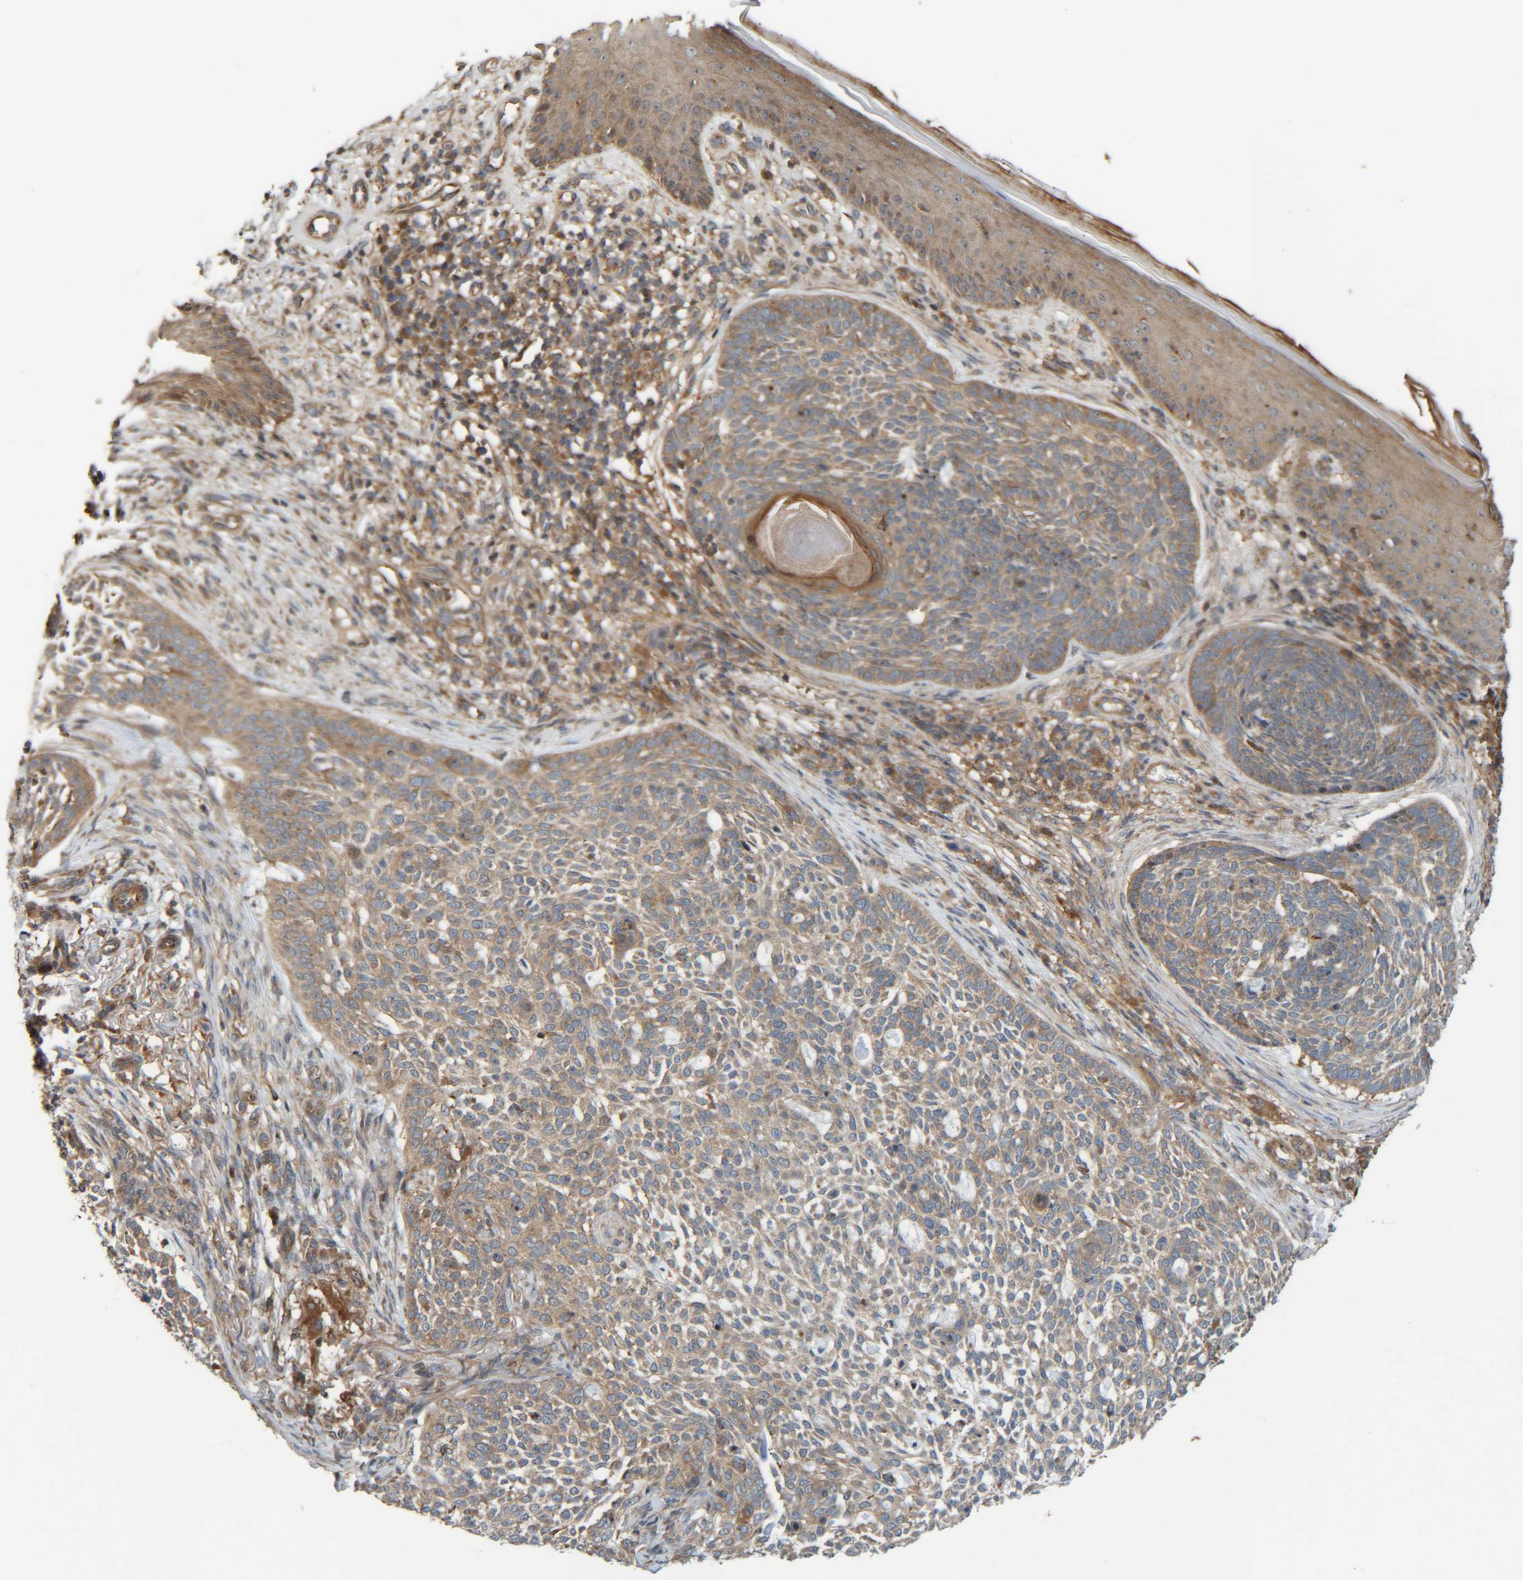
{"staining": {"intensity": "weak", "quantity": ">75%", "location": "cytoplasmic/membranous"}, "tissue": "skin cancer", "cell_type": "Tumor cells", "image_type": "cancer", "snomed": [{"axis": "morphology", "description": "Basal cell carcinoma"}, {"axis": "topography", "description": "Skin"}], "caption": "High-magnification brightfield microscopy of skin cancer (basal cell carcinoma) stained with DAB (brown) and counterstained with hematoxylin (blue). tumor cells exhibit weak cytoplasmic/membranous expression is seen in about>75% of cells. Using DAB (3,3'-diaminobenzidine) (brown) and hematoxylin (blue) stains, captured at high magnification using brightfield microscopy.", "gene": "CCDC57", "patient": {"sex": "female", "age": 64}}